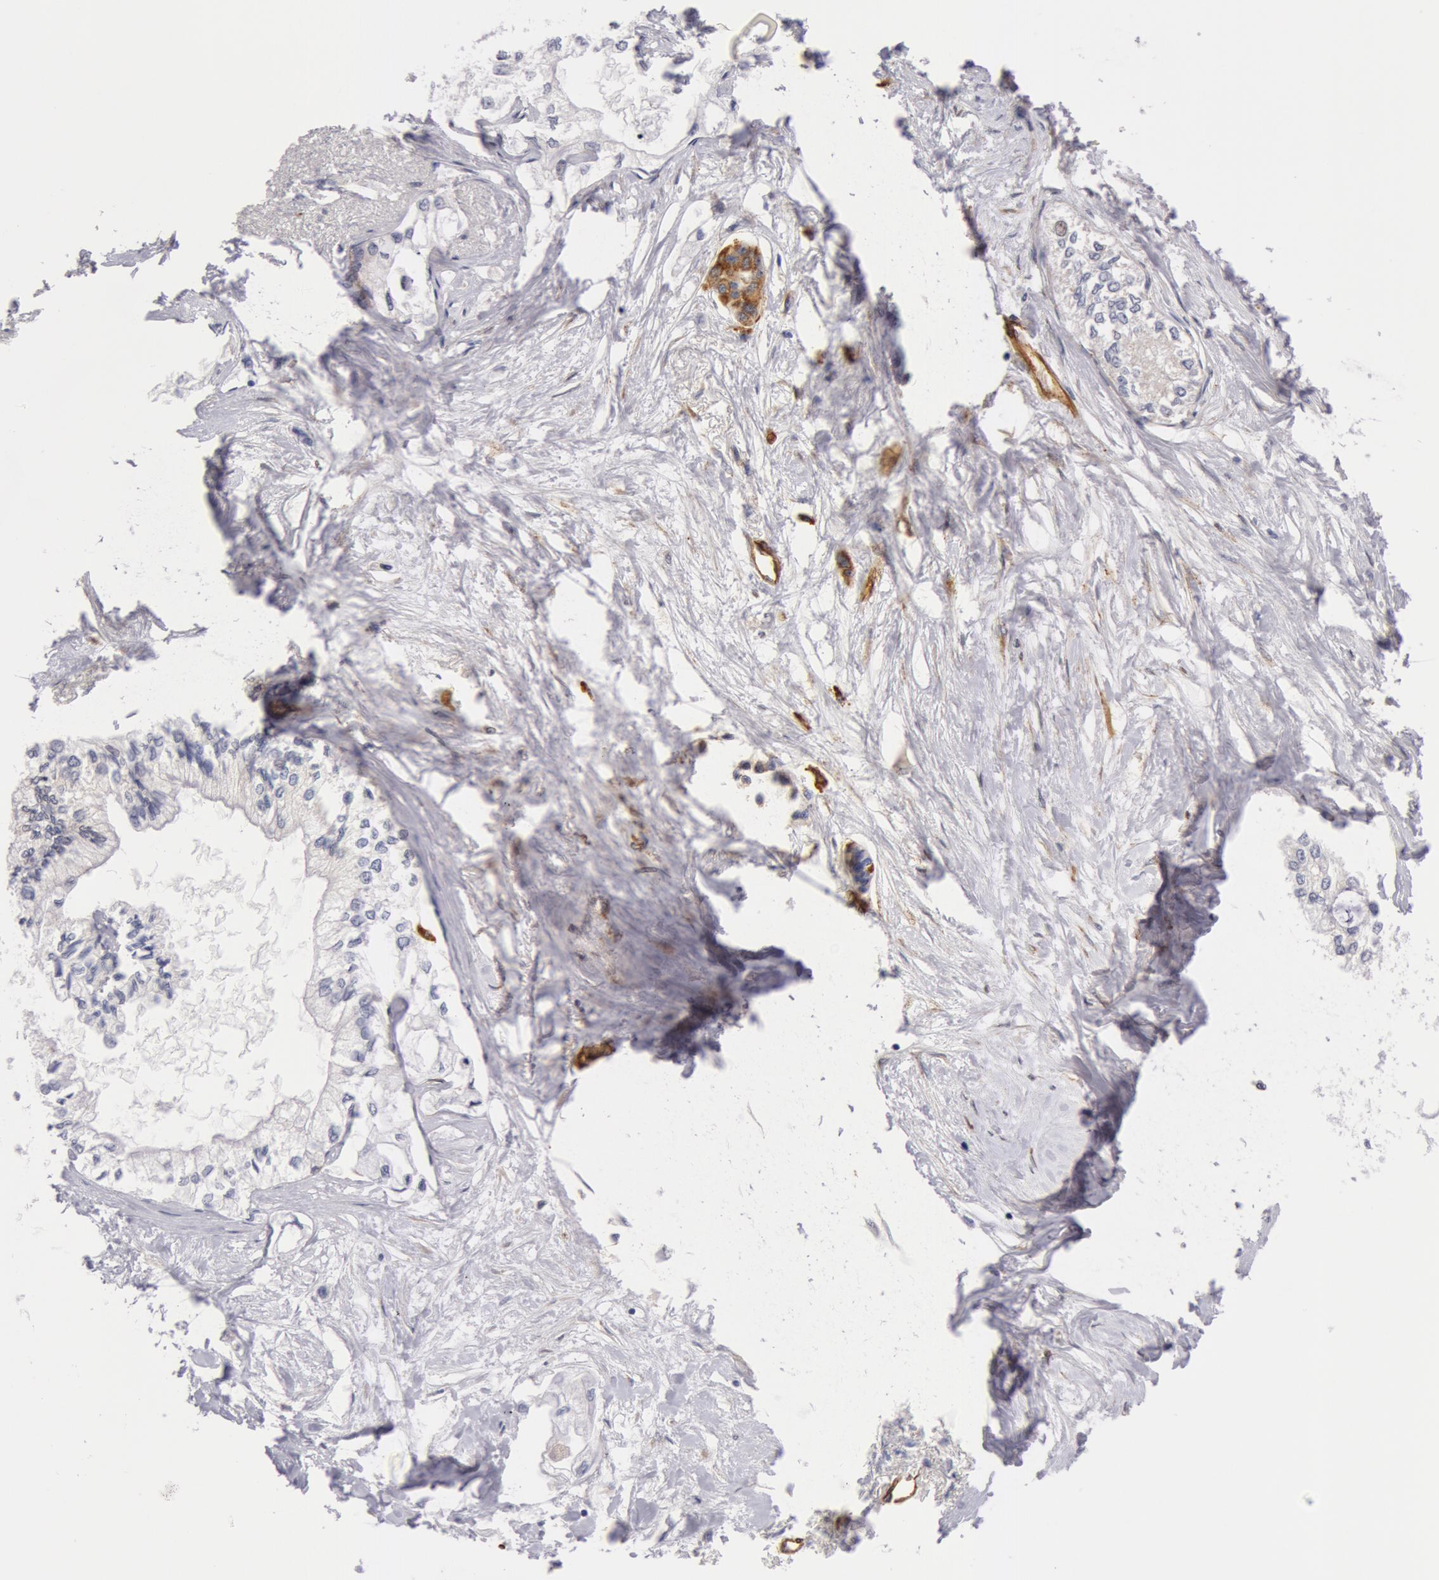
{"staining": {"intensity": "weak", "quantity": "25%-75%", "location": "cytoplasmic/membranous"}, "tissue": "pancreatic cancer", "cell_type": "Tumor cells", "image_type": "cancer", "snomed": [{"axis": "morphology", "description": "Adenocarcinoma, NOS"}, {"axis": "topography", "description": "Pancreas"}], "caption": "A brown stain highlights weak cytoplasmic/membranous staining of a protein in adenocarcinoma (pancreatic) tumor cells. The staining was performed using DAB (3,3'-diaminobenzidine), with brown indicating positive protein expression. Nuclei are stained blue with hematoxylin.", "gene": "IL23A", "patient": {"sex": "male", "age": 79}}